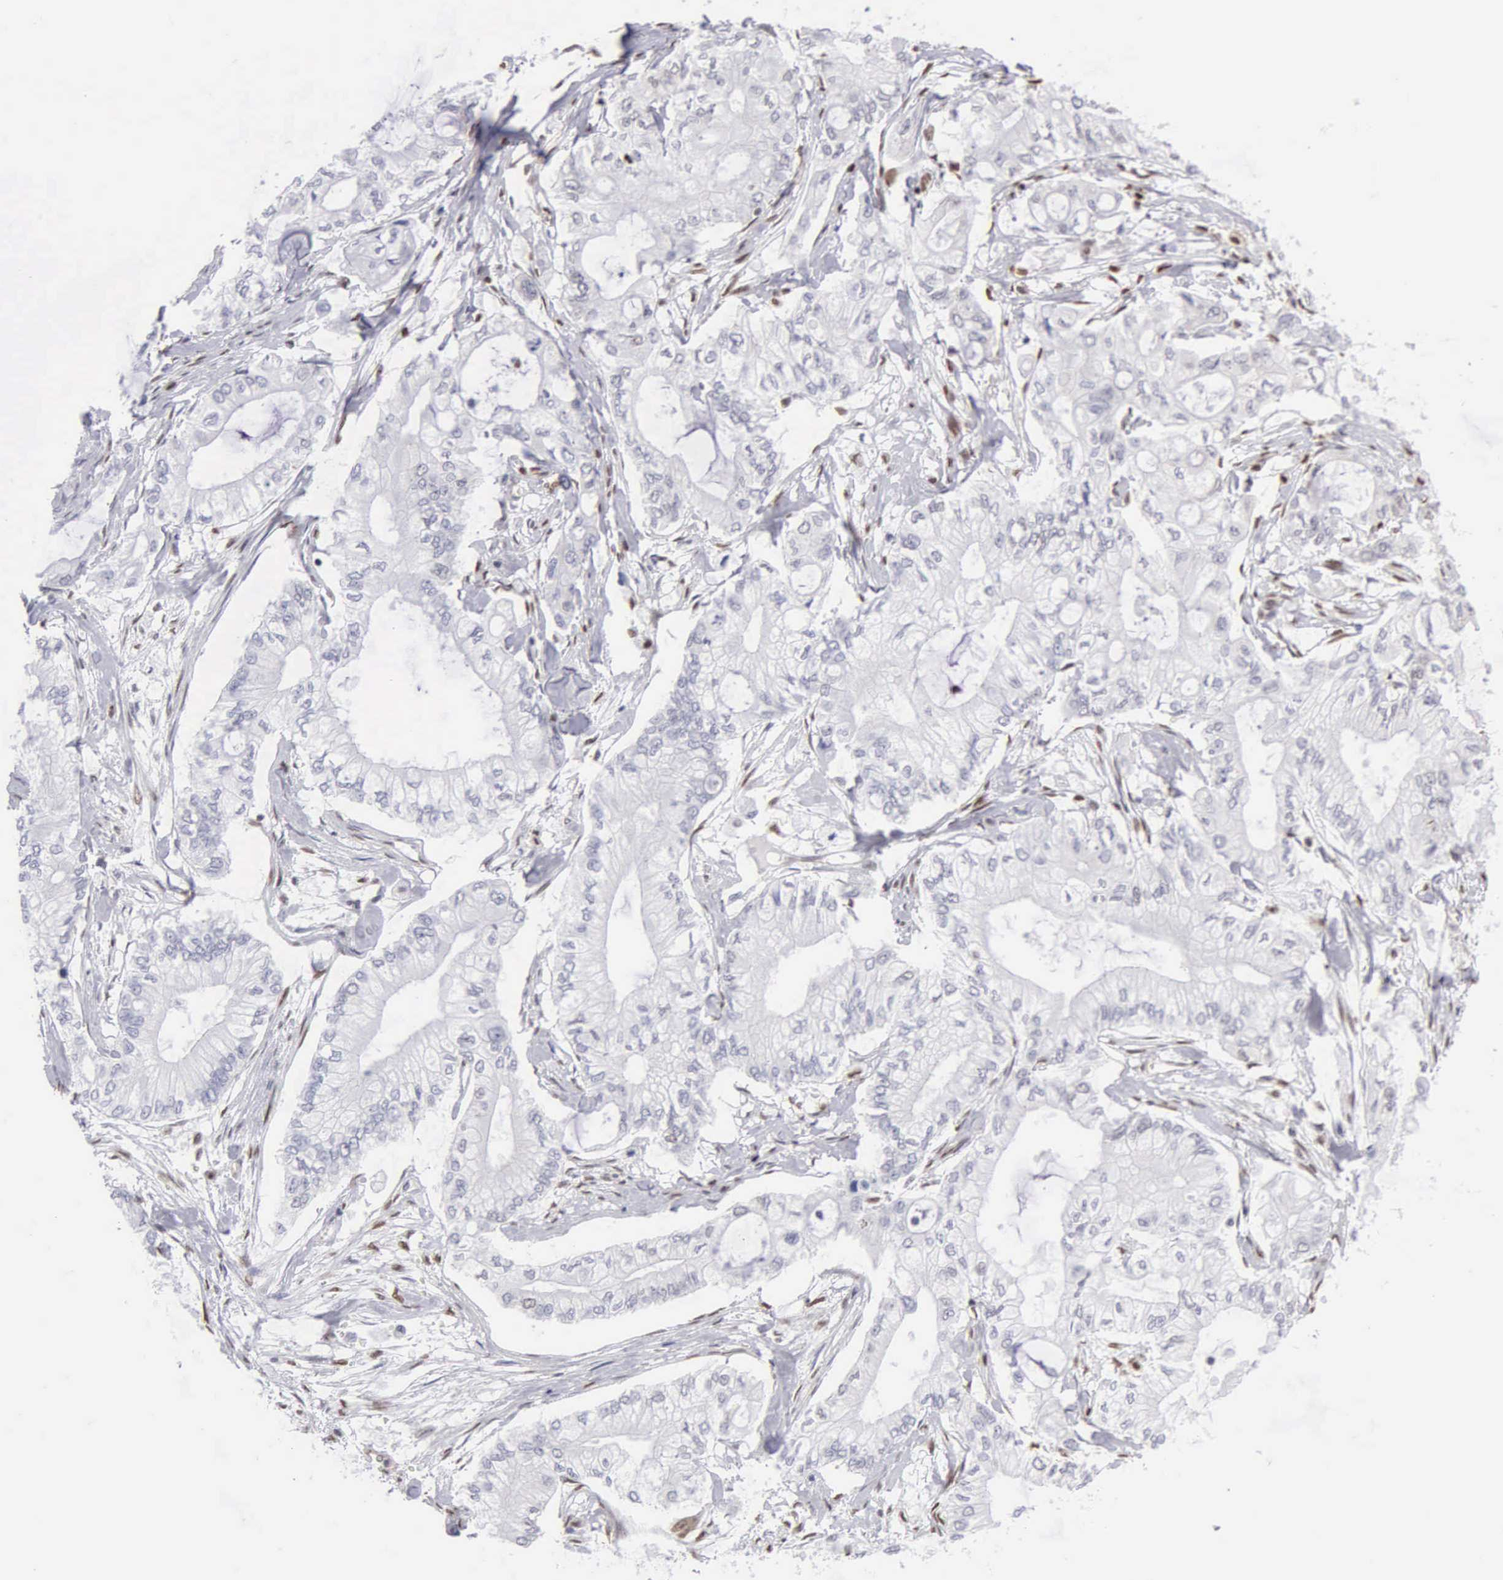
{"staining": {"intensity": "negative", "quantity": "none", "location": "none"}, "tissue": "pancreatic cancer", "cell_type": "Tumor cells", "image_type": "cancer", "snomed": [{"axis": "morphology", "description": "Adenocarcinoma, NOS"}, {"axis": "topography", "description": "Pancreas"}], "caption": "Tumor cells show no significant protein positivity in pancreatic cancer. (Stains: DAB (3,3'-diaminobenzidine) IHC with hematoxylin counter stain, Microscopy: brightfield microscopy at high magnification).", "gene": "CCNG1", "patient": {"sex": "male", "age": 79}}